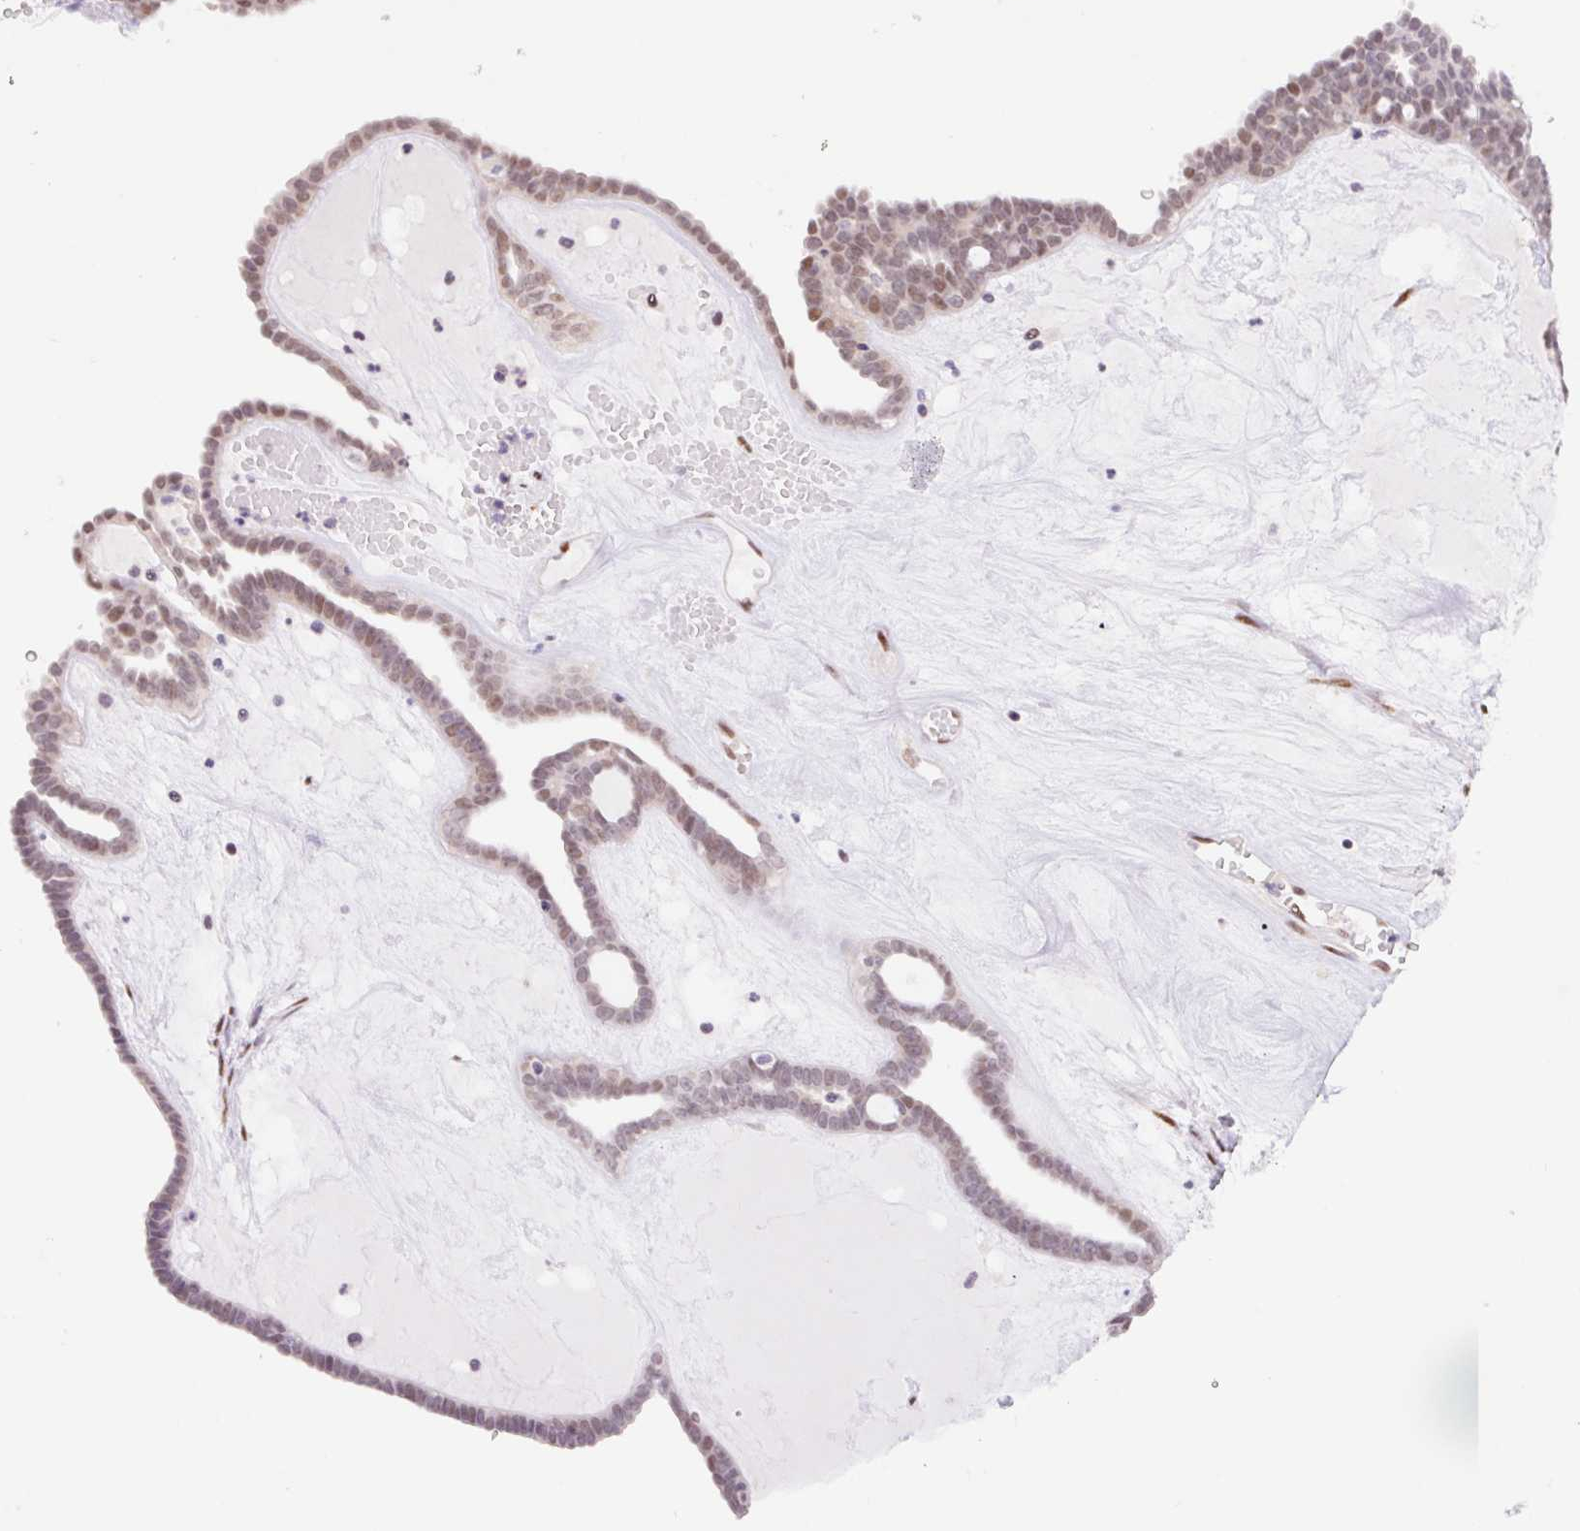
{"staining": {"intensity": "weak", "quantity": ">75%", "location": "nuclear"}, "tissue": "ovarian cancer", "cell_type": "Tumor cells", "image_type": "cancer", "snomed": [{"axis": "morphology", "description": "Cystadenocarcinoma, serous, NOS"}, {"axis": "topography", "description": "Ovary"}], "caption": "A micrograph of human ovarian cancer (serous cystadenocarcinoma) stained for a protein exhibits weak nuclear brown staining in tumor cells.", "gene": "CAND1", "patient": {"sex": "female", "age": 71}}